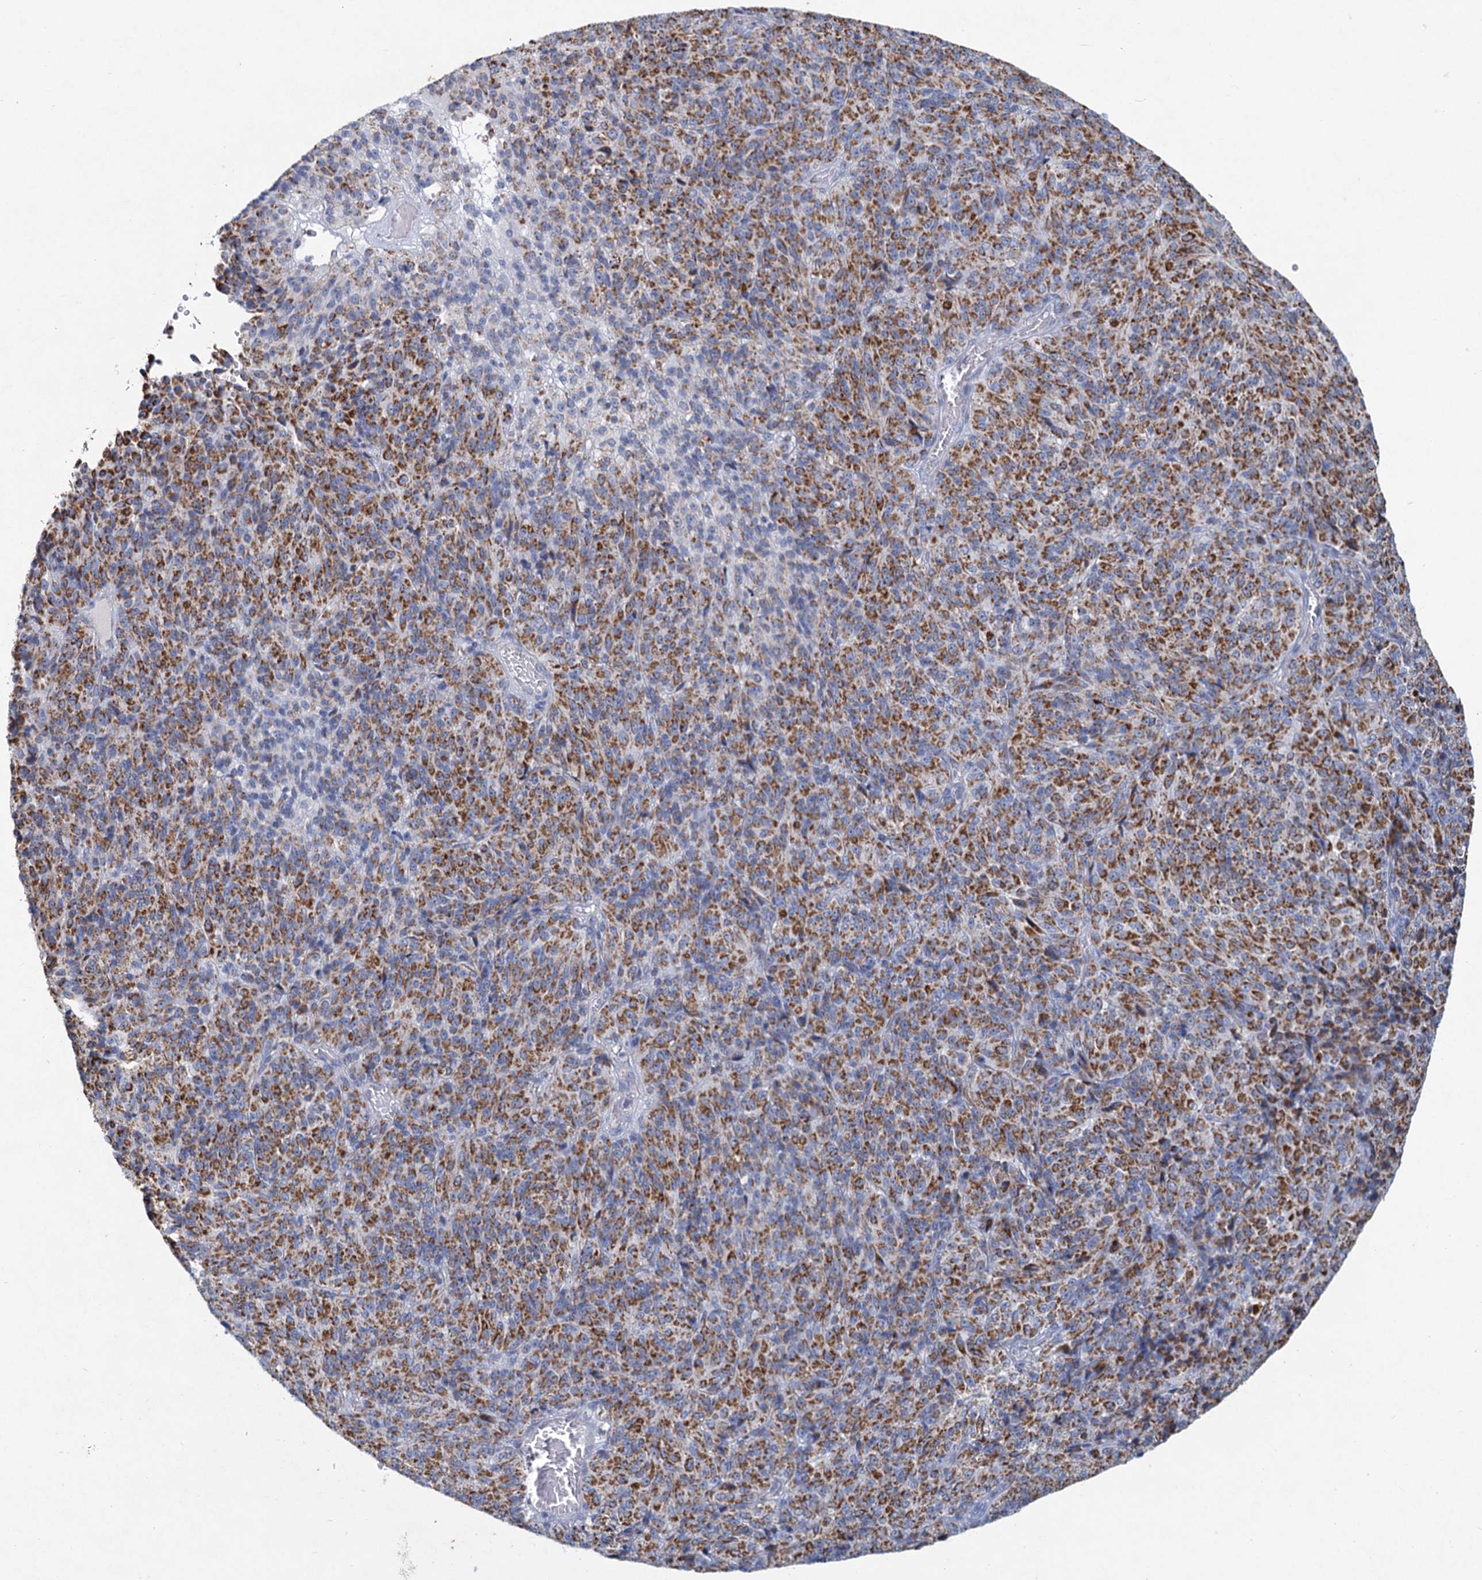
{"staining": {"intensity": "moderate", "quantity": ">75%", "location": "cytoplasmic/membranous"}, "tissue": "melanoma", "cell_type": "Tumor cells", "image_type": "cancer", "snomed": [{"axis": "morphology", "description": "Malignant melanoma, Metastatic site"}, {"axis": "topography", "description": "Brain"}], "caption": "A micrograph of malignant melanoma (metastatic site) stained for a protein shows moderate cytoplasmic/membranous brown staining in tumor cells.", "gene": "NDUFC2", "patient": {"sex": "female", "age": 56}}